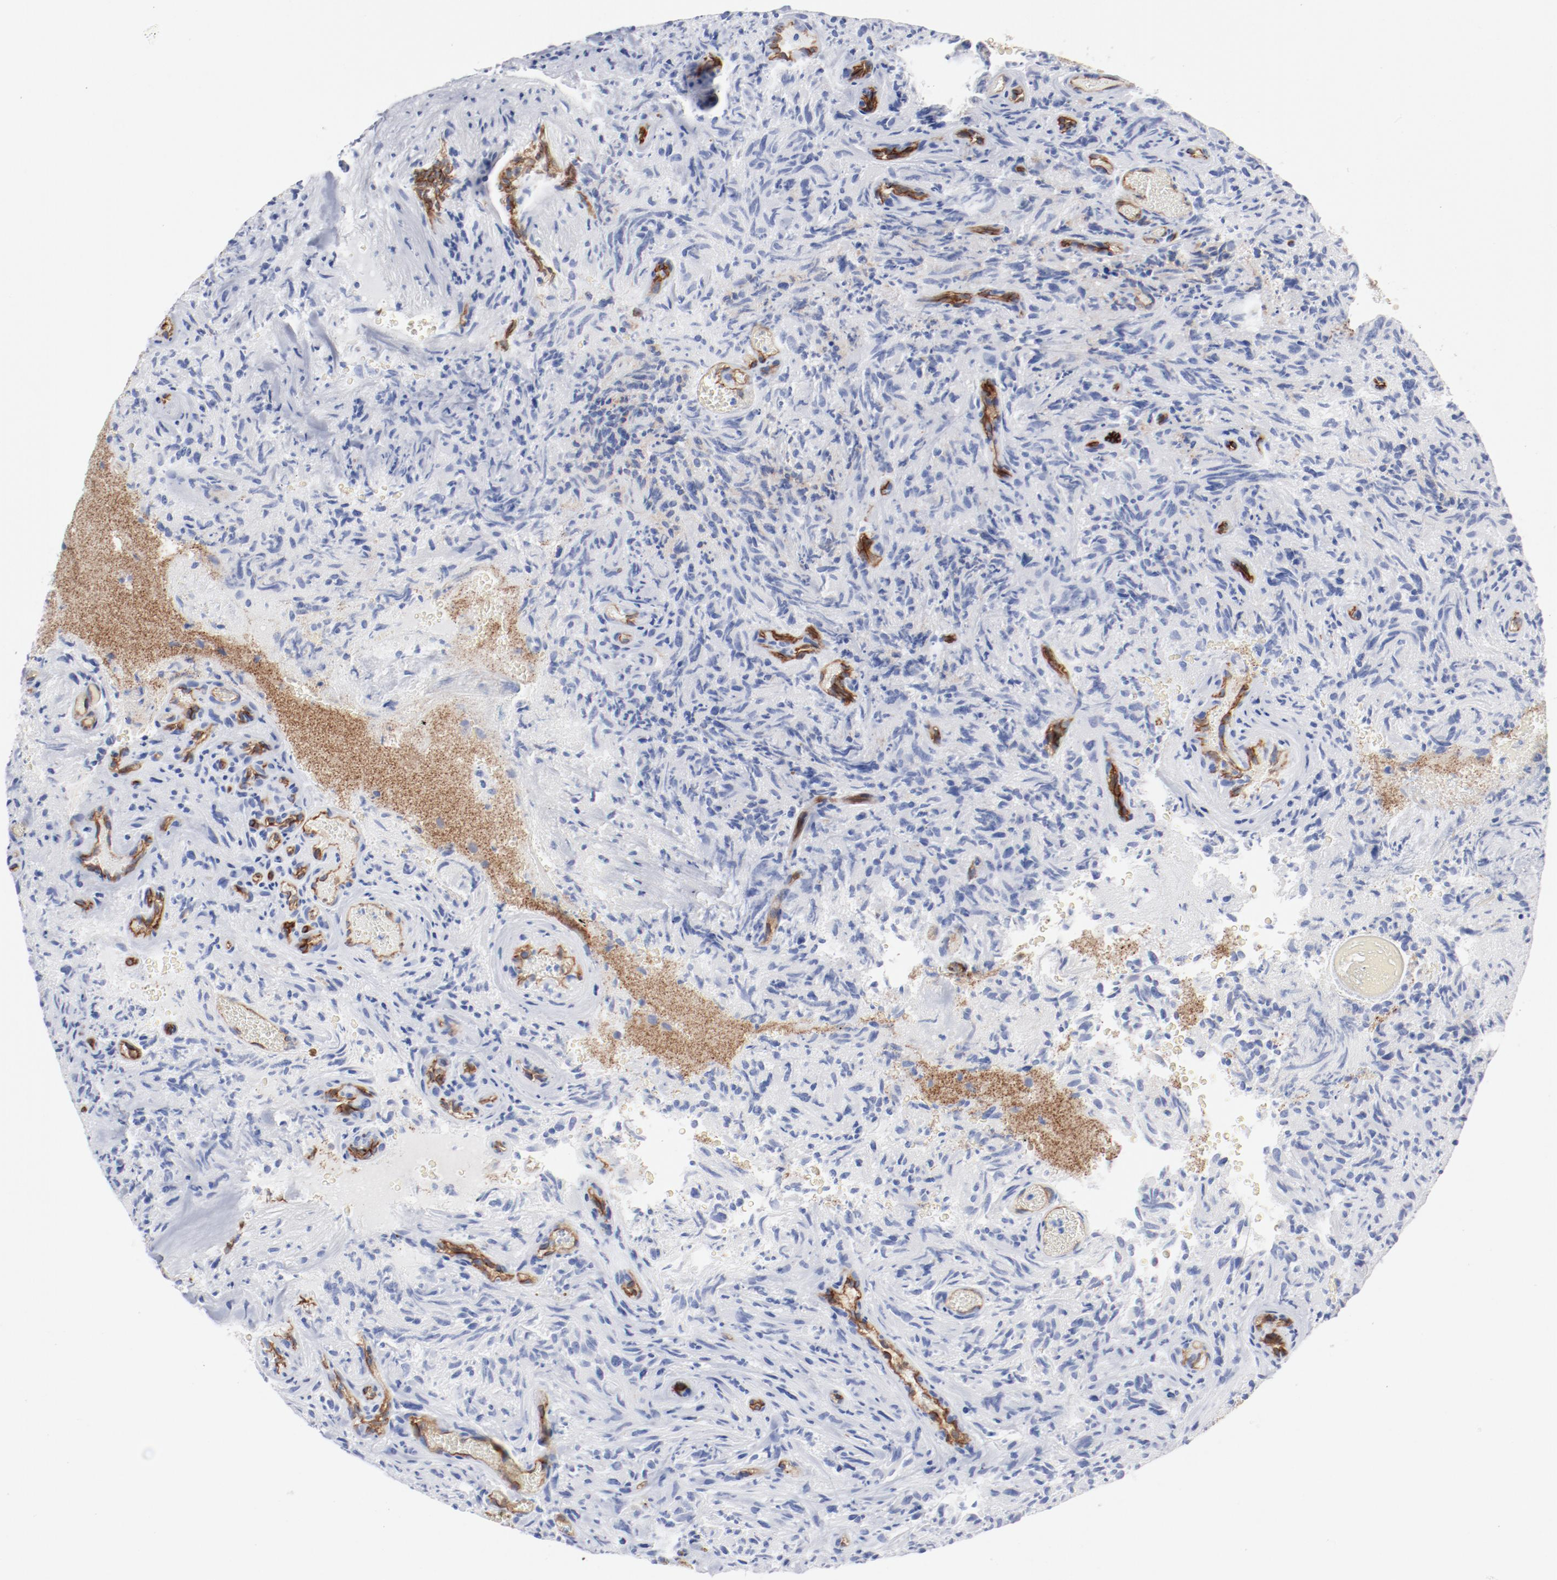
{"staining": {"intensity": "negative", "quantity": "none", "location": "none"}, "tissue": "glioma", "cell_type": "Tumor cells", "image_type": "cancer", "snomed": [{"axis": "morphology", "description": "Normal tissue, NOS"}, {"axis": "morphology", "description": "Glioma, malignant, High grade"}, {"axis": "topography", "description": "Cerebral cortex"}], "caption": "Tumor cells show no significant staining in malignant glioma (high-grade).", "gene": "SHANK3", "patient": {"sex": "male", "age": 75}}